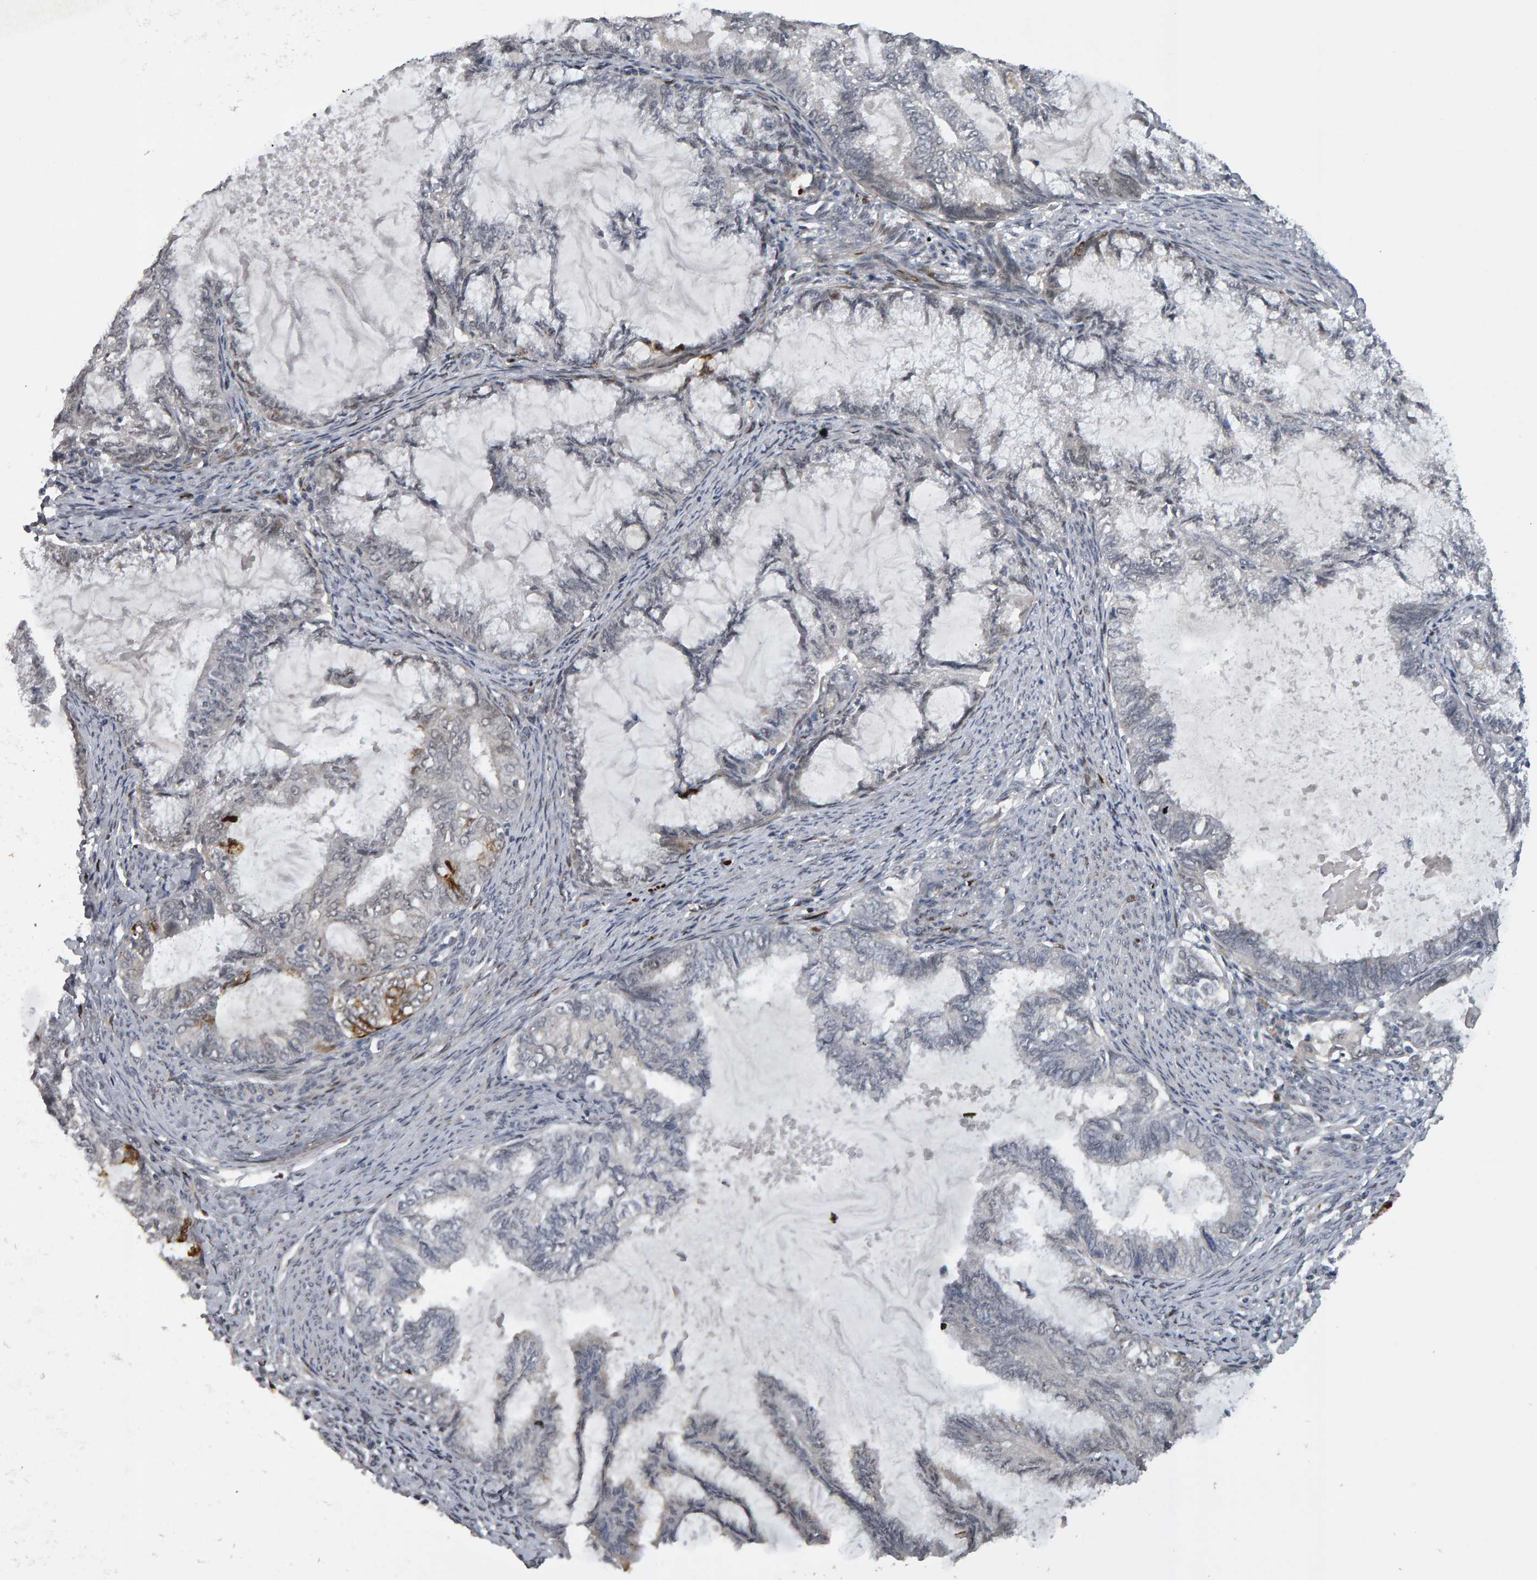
{"staining": {"intensity": "weak", "quantity": "<25%", "location": "nuclear"}, "tissue": "endometrial cancer", "cell_type": "Tumor cells", "image_type": "cancer", "snomed": [{"axis": "morphology", "description": "Adenocarcinoma, NOS"}, {"axis": "topography", "description": "Endometrium"}], "caption": "Adenocarcinoma (endometrial) was stained to show a protein in brown. There is no significant positivity in tumor cells.", "gene": "IPO8", "patient": {"sex": "female", "age": 86}}